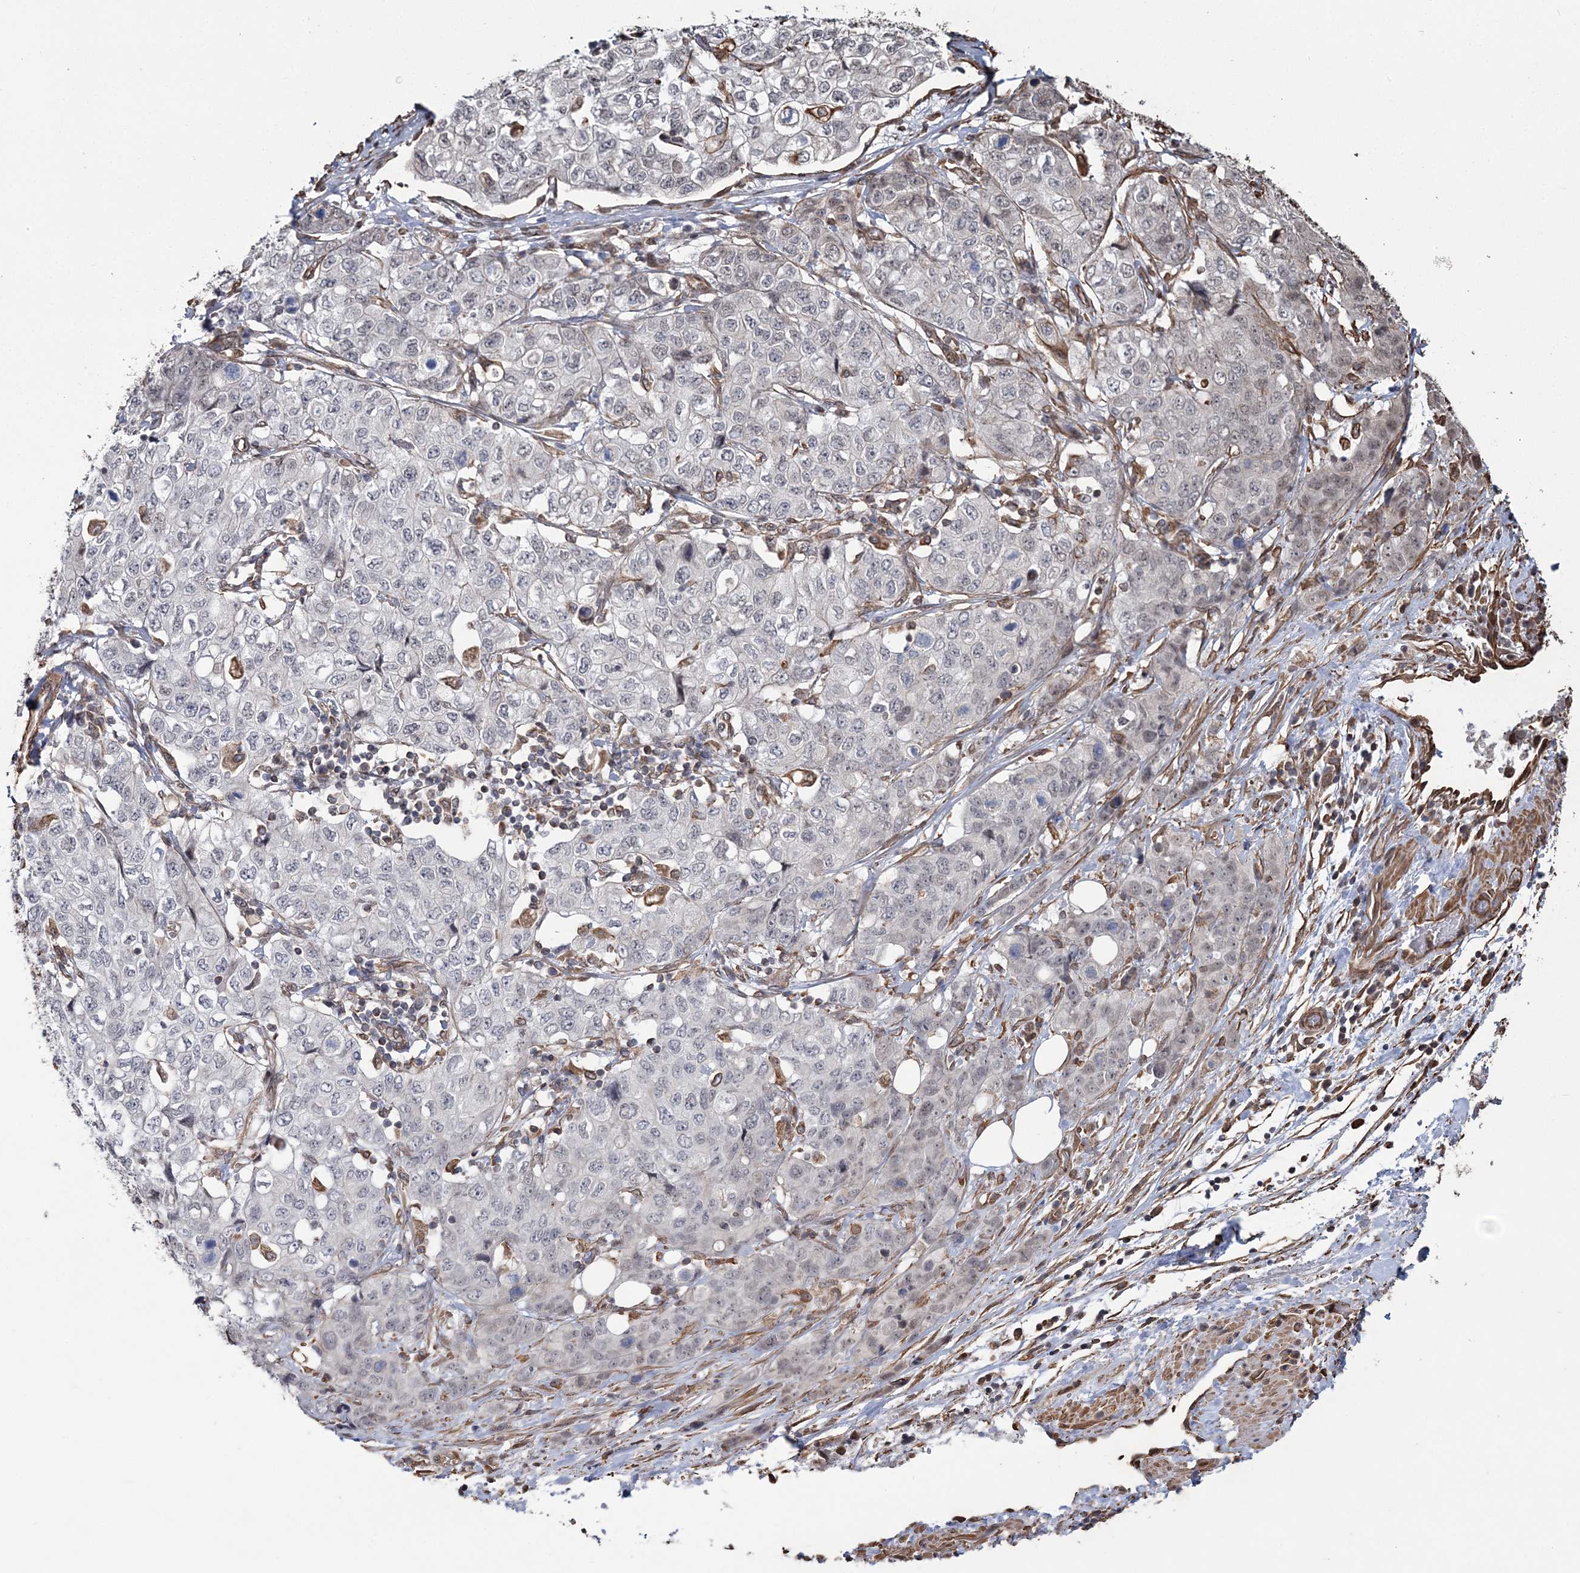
{"staining": {"intensity": "negative", "quantity": "none", "location": "none"}, "tissue": "stomach cancer", "cell_type": "Tumor cells", "image_type": "cancer", "snomed": [{"axis": "morphology", "description": "Adenocarcinoma, NOS"}, {"axis": "topography", "description": "Stomach"}], "caption": "DAB (3,3'-diaminobenzidine) immunohistochemical staining of stomach cancer shows no significant staining in tumor cells. Nuclei are stained in blue.", "gene": "ATP11B", "patient": {"sex": "male", "age": 48}}